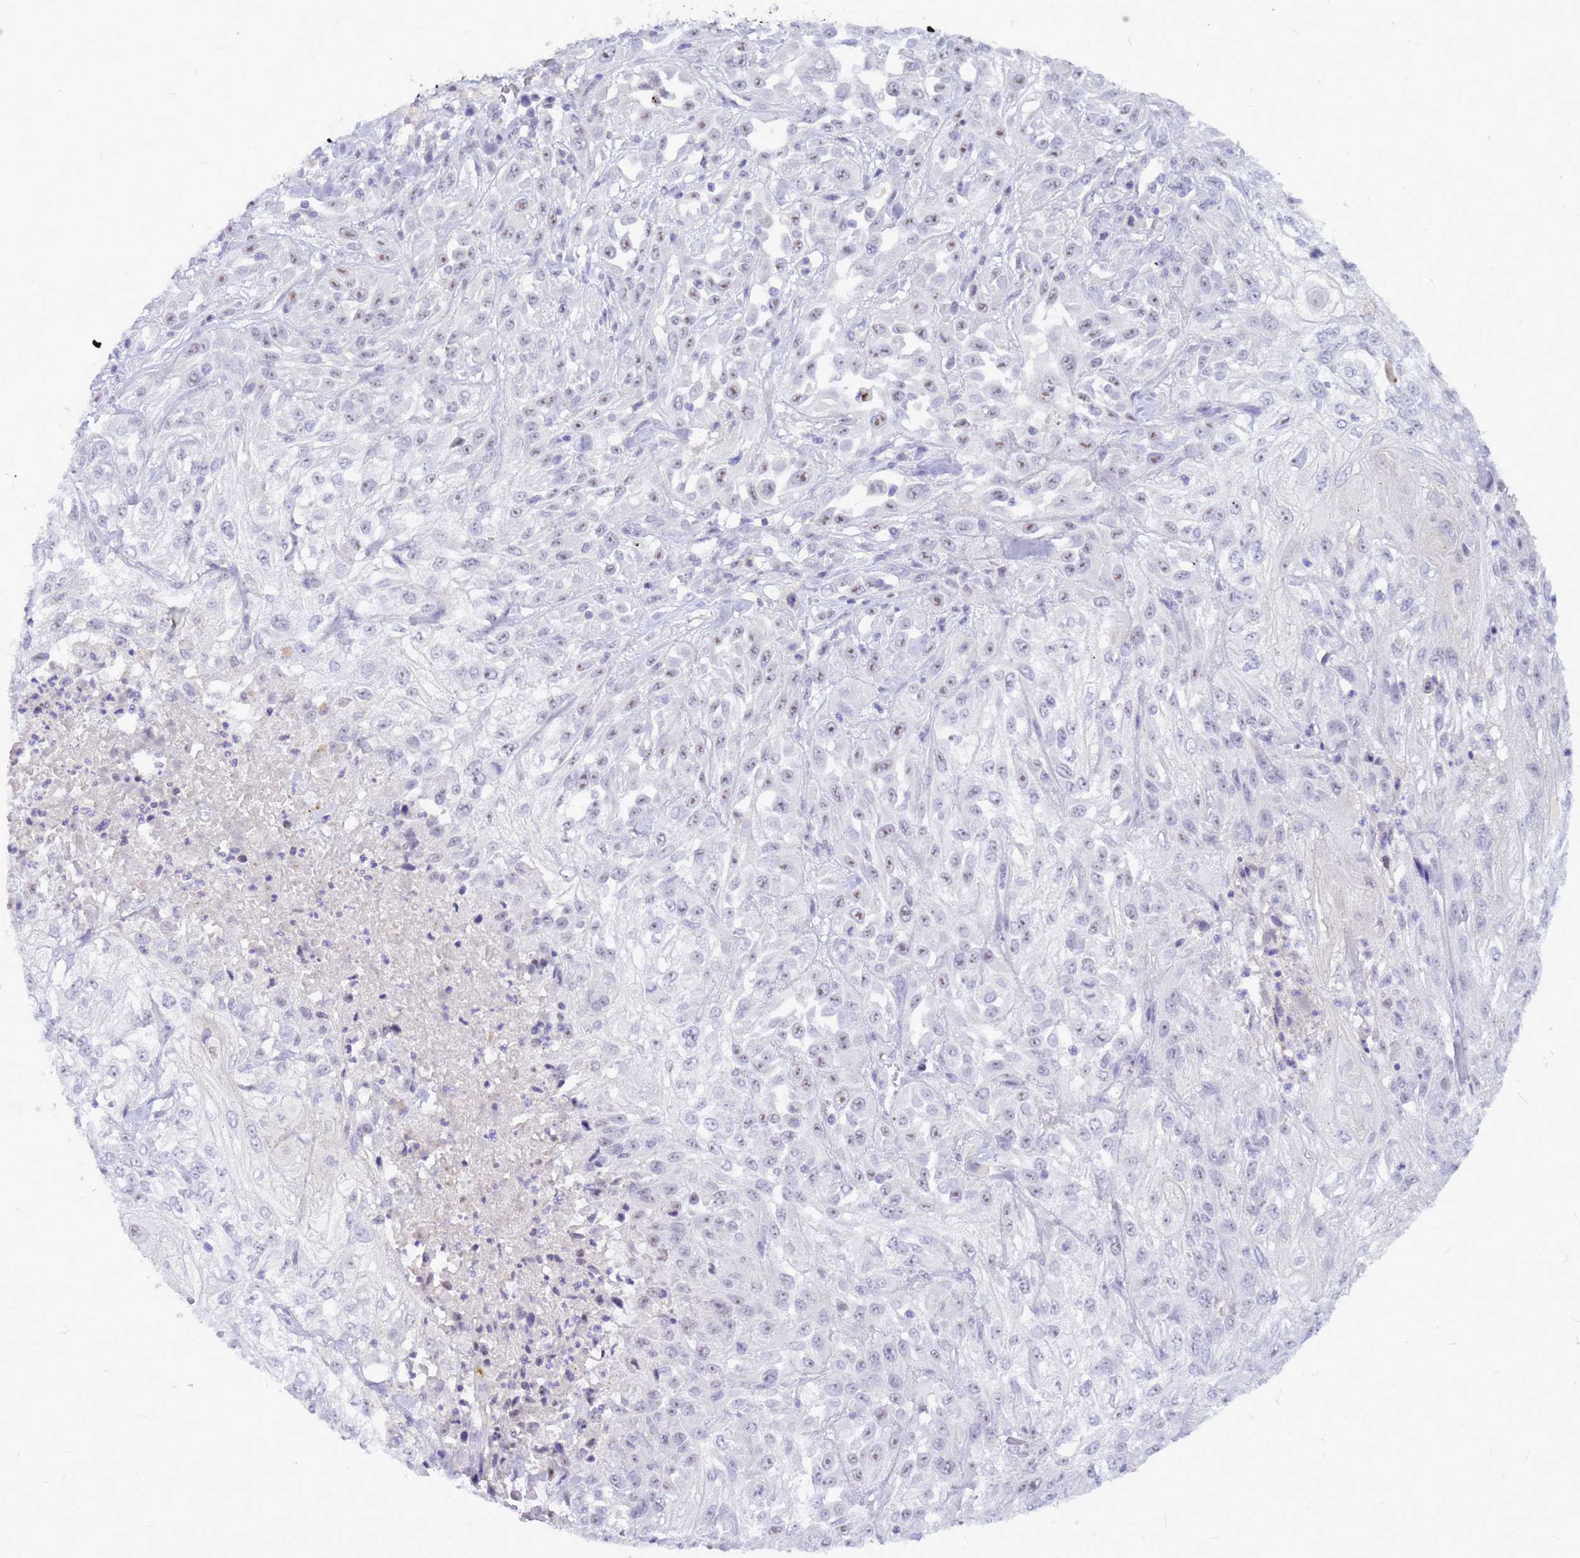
{"staining": {"intensity": "moderate", "quantity": "<25%", "location": "nuclear"}, "tissue": "skin cancer", "cell_type": "Tumor cells", "image_type": "cancer", "snomed": [{"axis": "morphology", "description": "Squamous cell carcinoma, NOS"}, {"axis": "morphology", "description": "Squamous cell carcinoma, metastatic, NOS"}, {"axis": "topography", "description": "Skin"}, {"axis": "topography", "description": "Lymph node"}], "caption": "Squamous cell carcinoma (skin) was stained to show a protein in brown. There is low levels of moderate nuclear staining in approximately <25% of tumor cells. (brown staining indicates protein expression, while blue staining denotes nuclei).", "gene": "DMRTC2", "patient": {"sex": "male", "age": 75}}